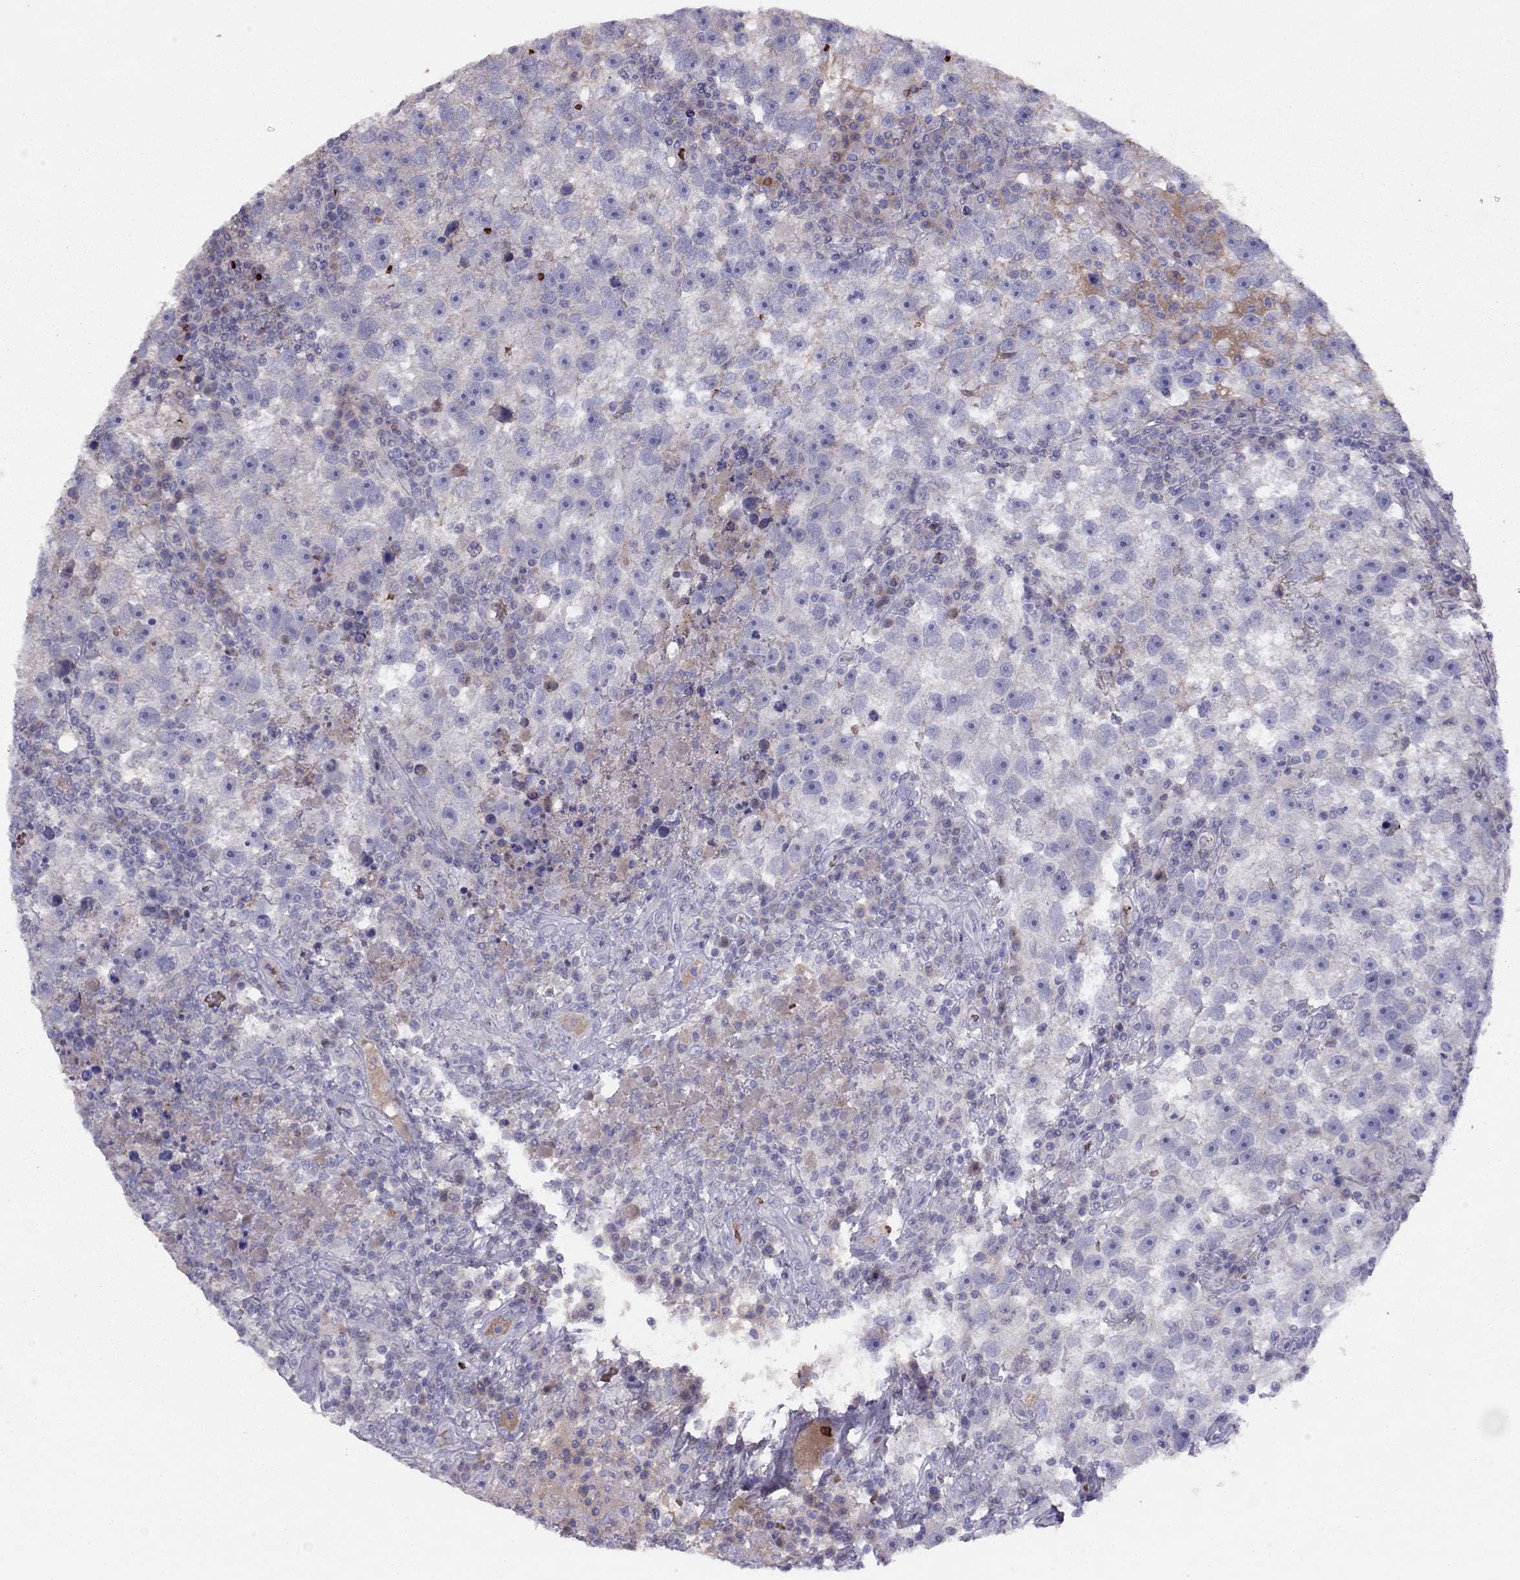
{"staining": {"intensity": "negative", "quantity": "none", "location": "none"}, "tissue": "testis cancer", "cell_type": "Tumor cells", "image_type": "cancer", "snomed": [{"axis": "morphology", "description": "Seminoma, NOS"}, {"axis": "topography", "description": "Testis"}], "caption": "A high-resolution image shows IHC staining of seminoma (testis), which exhibits no significant positivity in tumor cells.", "gene": "RHD", "patient": {"sex": "male", "age": 47}}